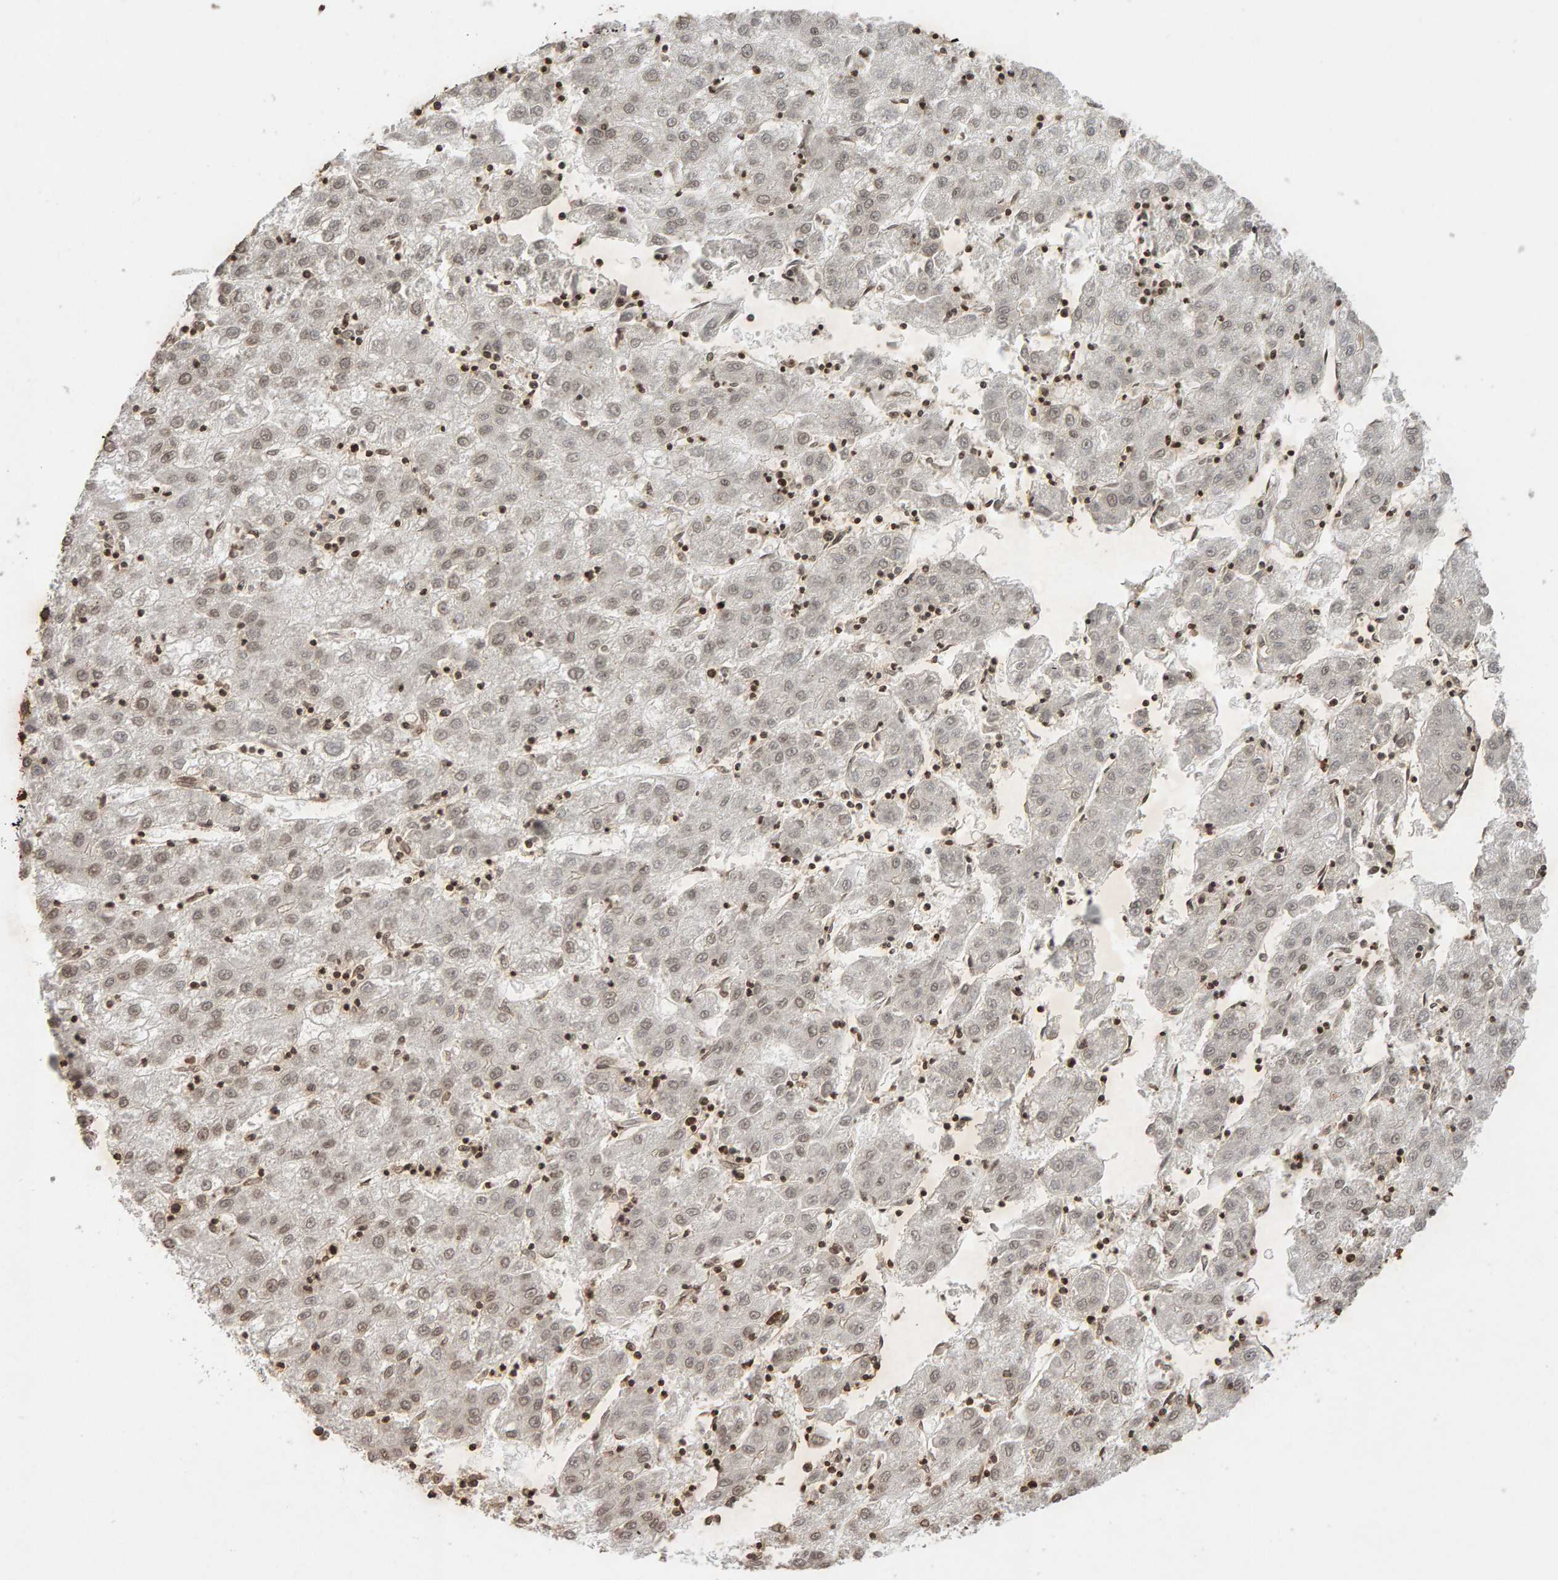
{"staining": {"intensity": "weak", "quantity": ">75%", "location": "nuclear"}, "tissue": "liver cancer", "cell_type": "Tumor cells", "image_type": "cancer", "snomed": [{"axis": "morphology", "description": "Carcinoma, Hepatocellular, NOS"}, {"axis": "topography", "description": "Liver"}], "caption": "Protein staining demonstrates weak nuclear positivity in about >75% of tumor cells in liver hepatocellular carcinoma.", "gene": "DNAJB5", "patient": {"sex": "male", "age": 72}}